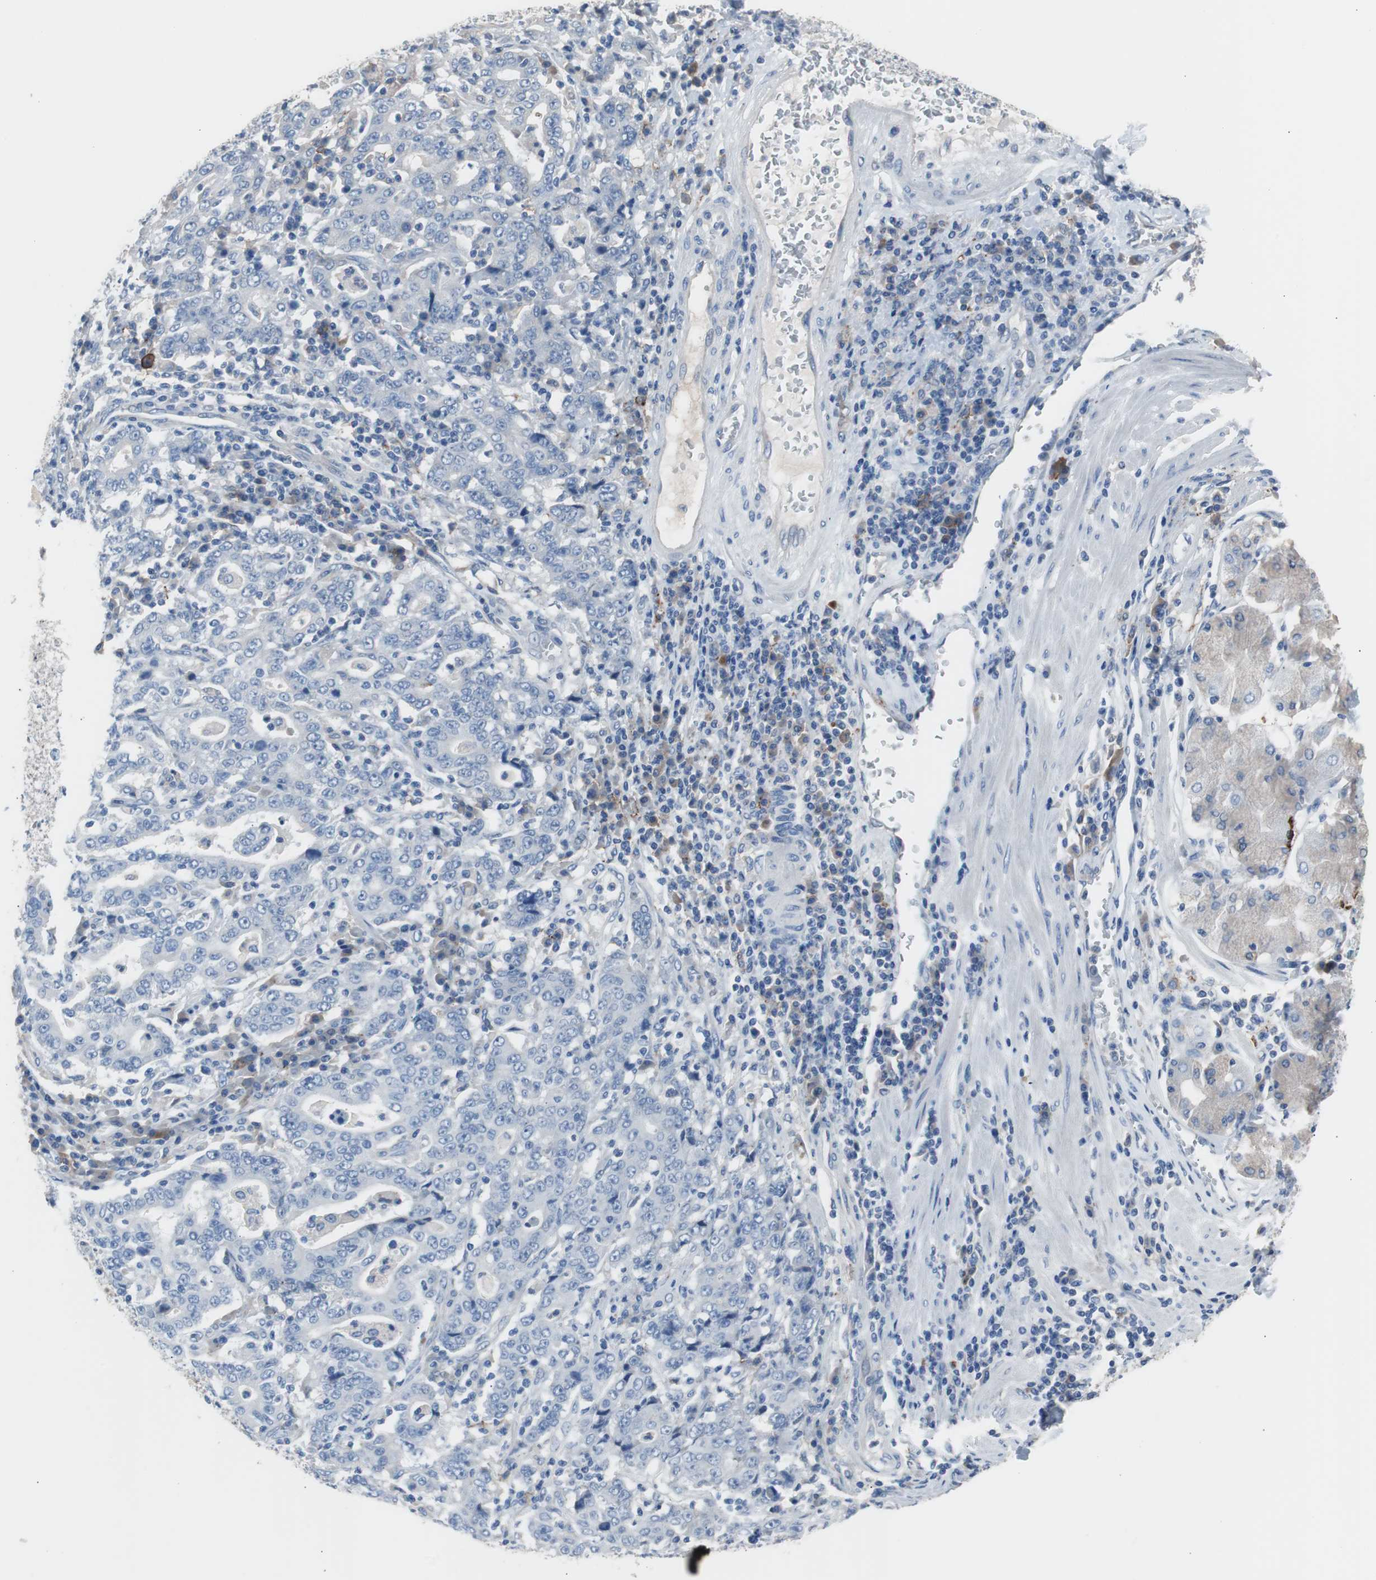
{"staining": {"intensity": "negative", "quantity": "none", "location": "none"}, "tissue": "stomach cancer", "cell_type": "Tumor cells", "image_type": "cancer", "snomed": [{"axis": "morphology", "description": "Normal tissue, NOS"}, {"axis": "morphology", "description": "Adenocarcinoma, NOS"}, {"axis": "topography", "description": "Stomach, upper"}, {"axis": "topography", "description": "Stomach"}], "caption": "This is an immunohistochemistry (IHC) histopathology image of human stomach adenocarcinoma. There is no expression in tumor cells.", "gene": "FCGR2B", "patient": {"sex": "male", "age": 59}}